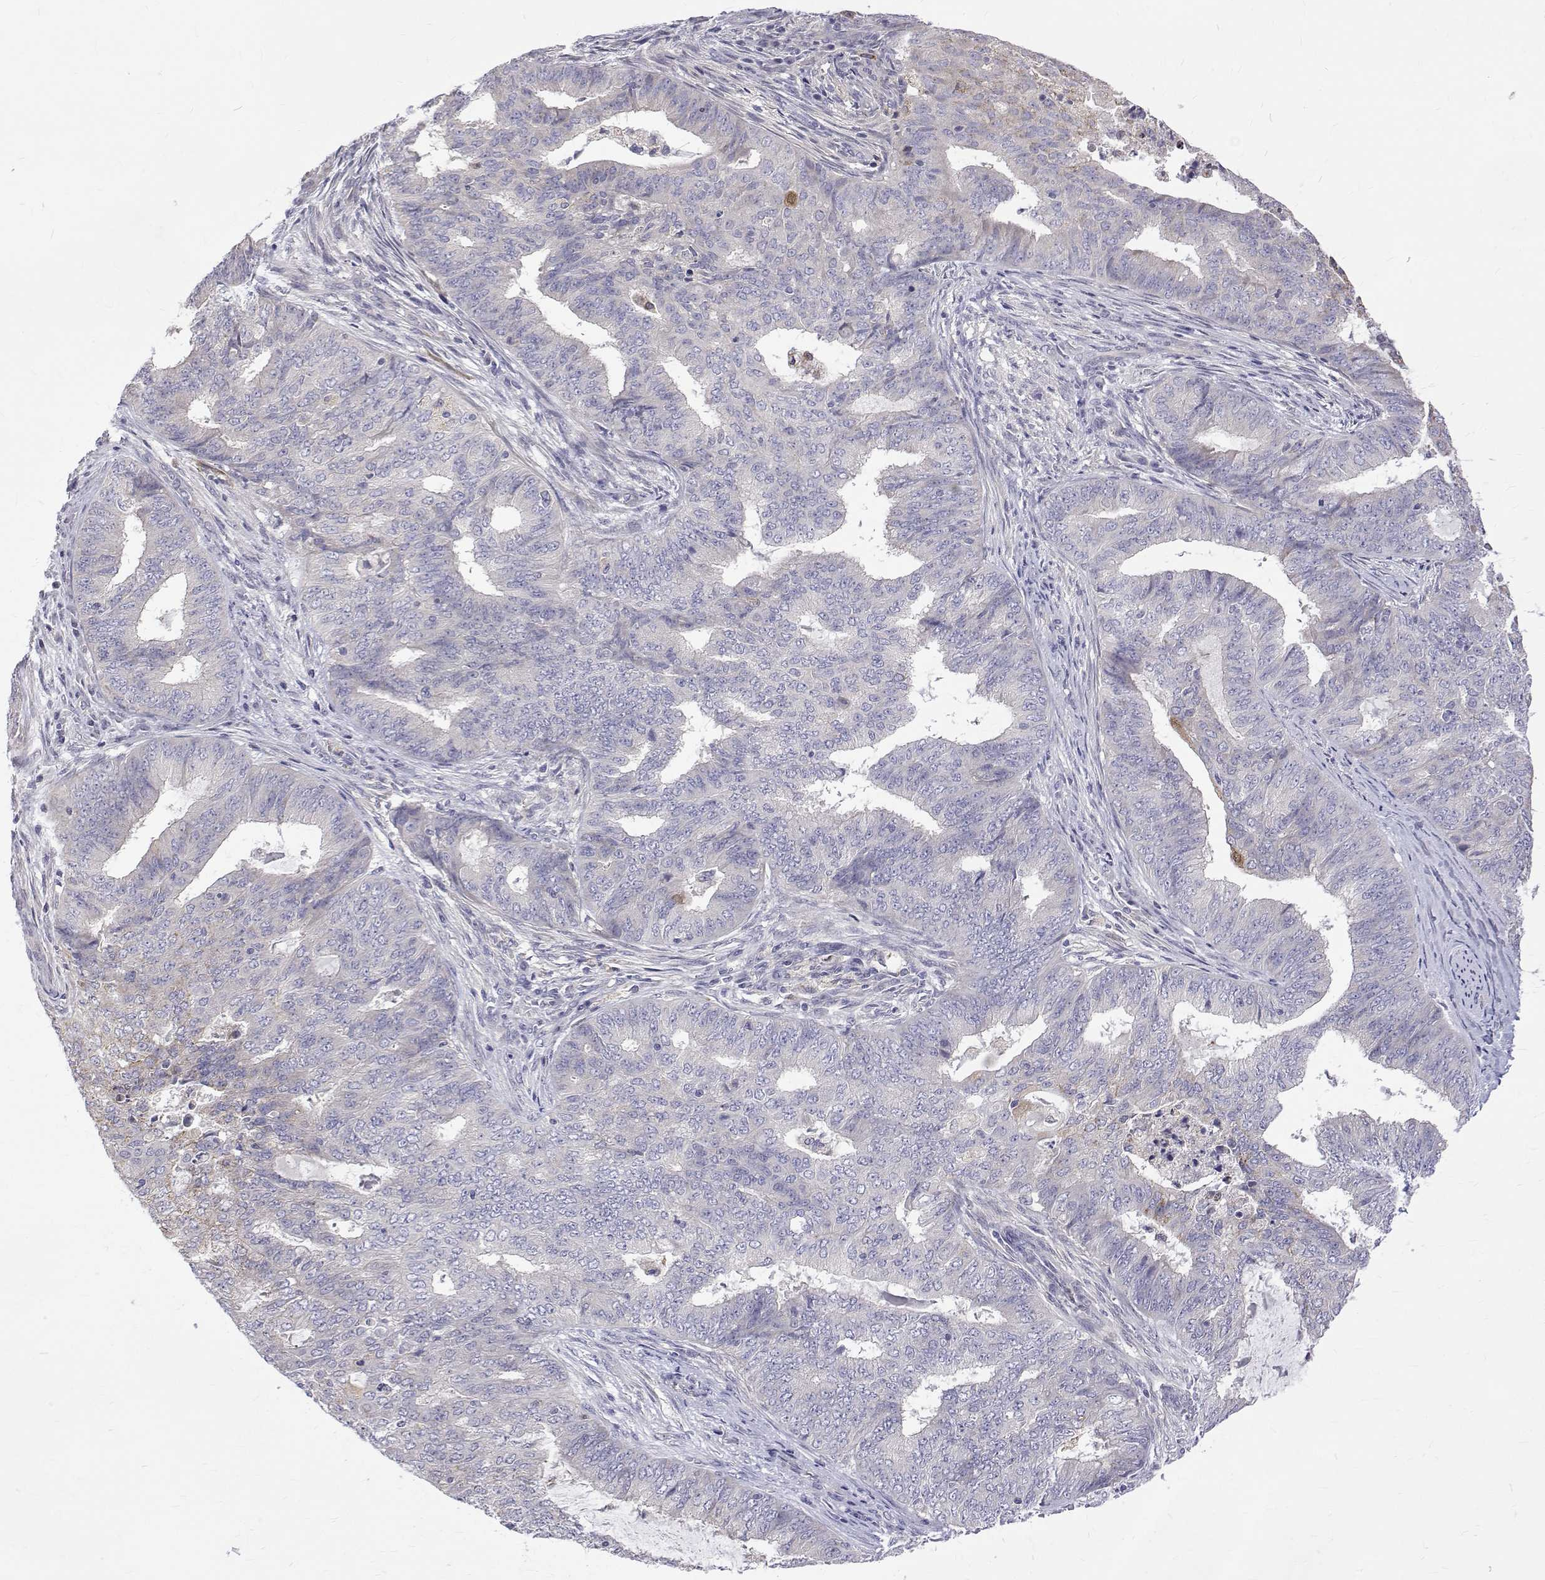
{"staining": {"intensity": "negative", "quantity": "none", "location": "none"}, "tissue": "endometrial cancer", "cell_type": "Tumor cells", "image_type": "cancer", "snomed": [{"axis": "morphology", "description": "Adenocarcinoma, NOS"}, {"axis": "topography", "description": "Endometrium"}], "caption": "Immunohistochemistry (IHC) image of neoplastic tissue: human adenocarcinoma (endometrial) stained with DAB (3,3'-diaminobenzidine) shows no significant protein positivity in tumor cells.", "gene": "PADI1", "patient": {"sex": "female", "age": 62}}